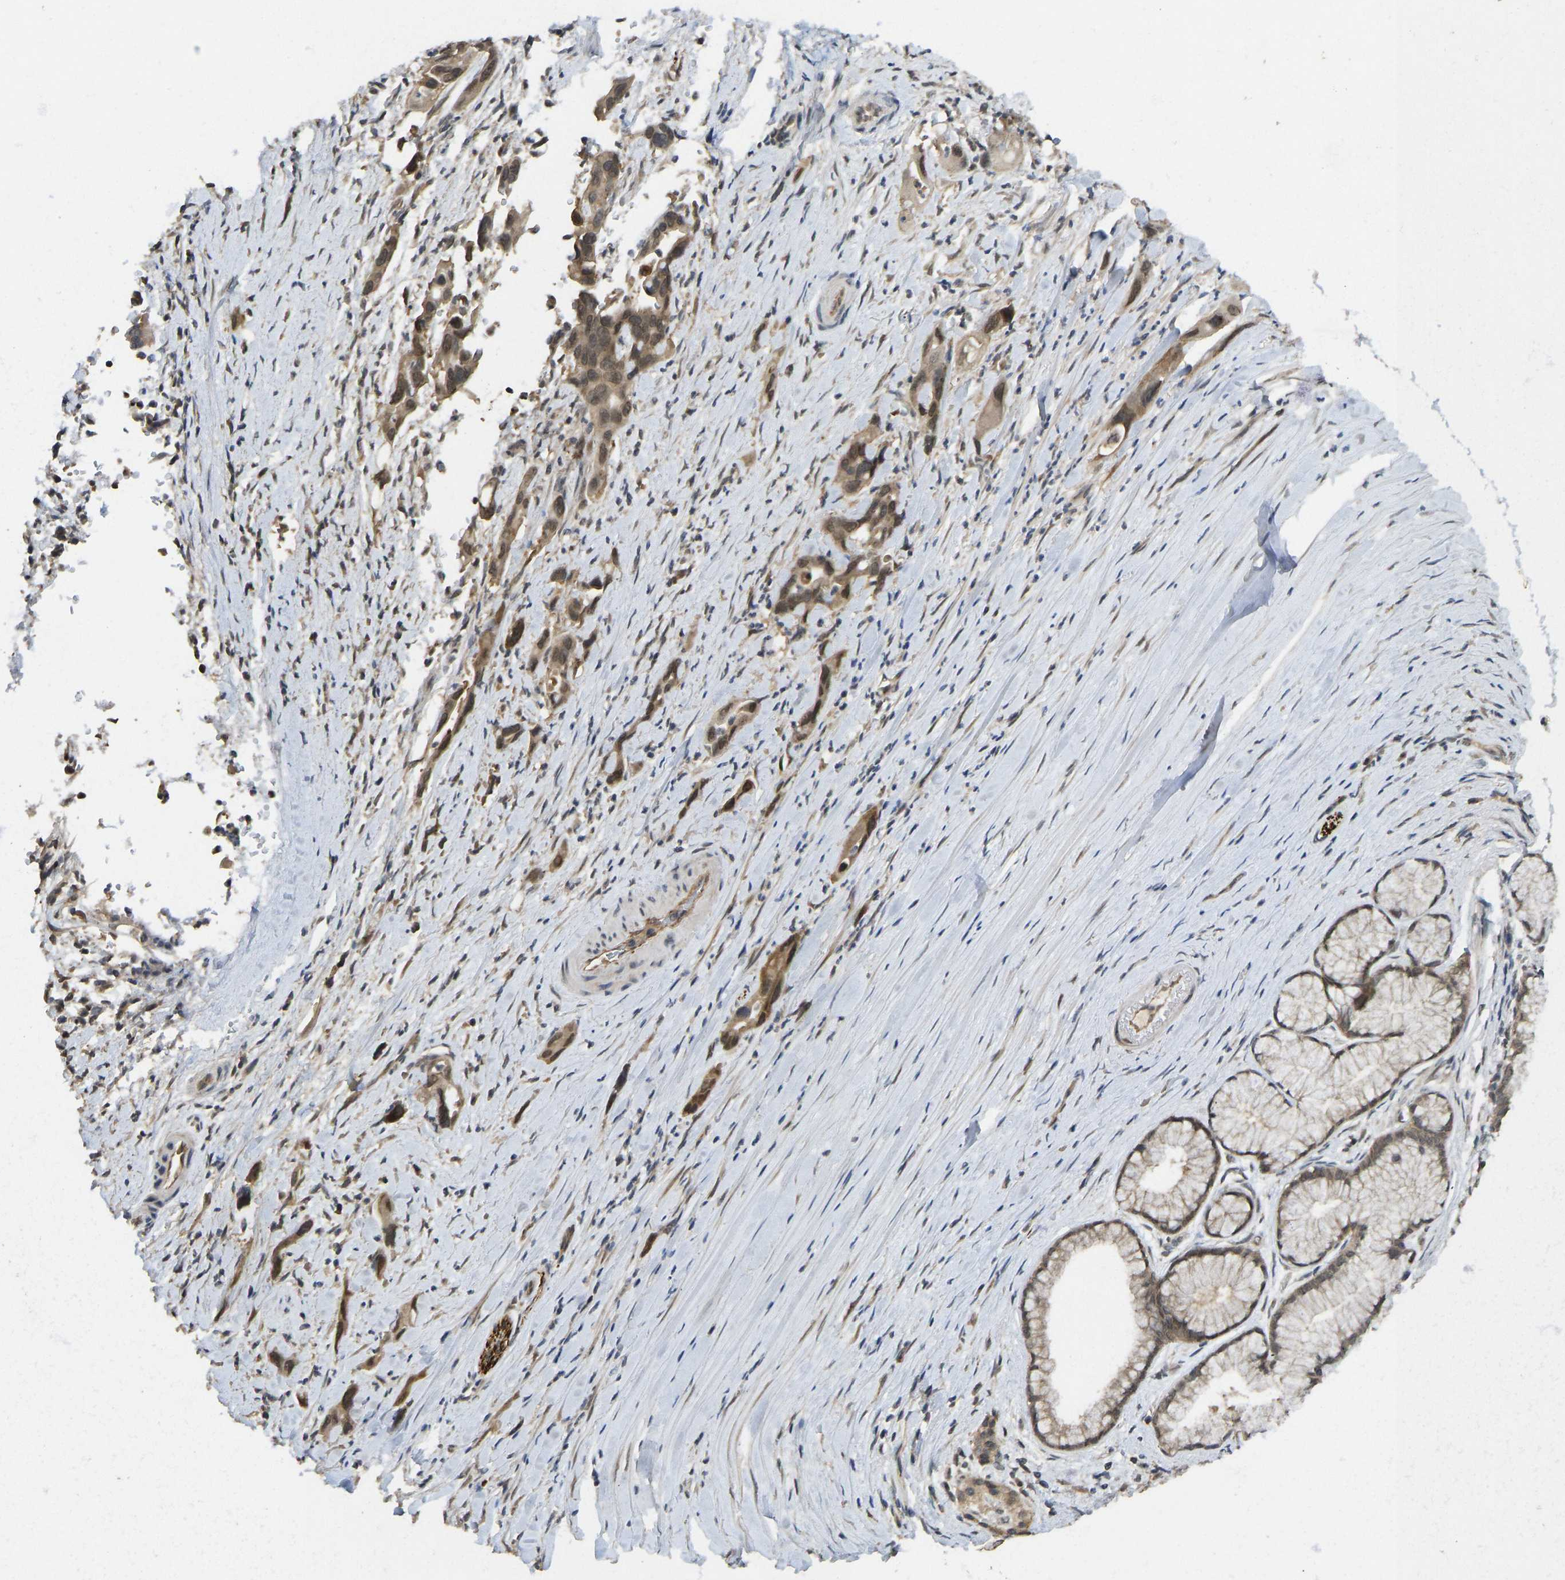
{"staining": {"intensity": "moderate", "quantity": ">75%", "location": "cytoplasmic/membranous"}, "tissue": "pancreatic cancer", "cell_type": "Tumor cells", "image_type": "cancer", "snomed": [{"axis": "morphology", "description": "Adenocarcinoma, NOS"}, {"axis": "topography", "description": "Pancreas"}], "caption": "Tumor cells show medium levels of moderate cytoplasmic/membranous staining in approximately >75% of cells in human pancreatic adenocarcinoma. Using DAB (brown) and hematoxylin (blue) stains, captured at high magnification using brightfield microscopy.", "gene": "NDRG3", "patient": {"sex": "female", "age": 70}}